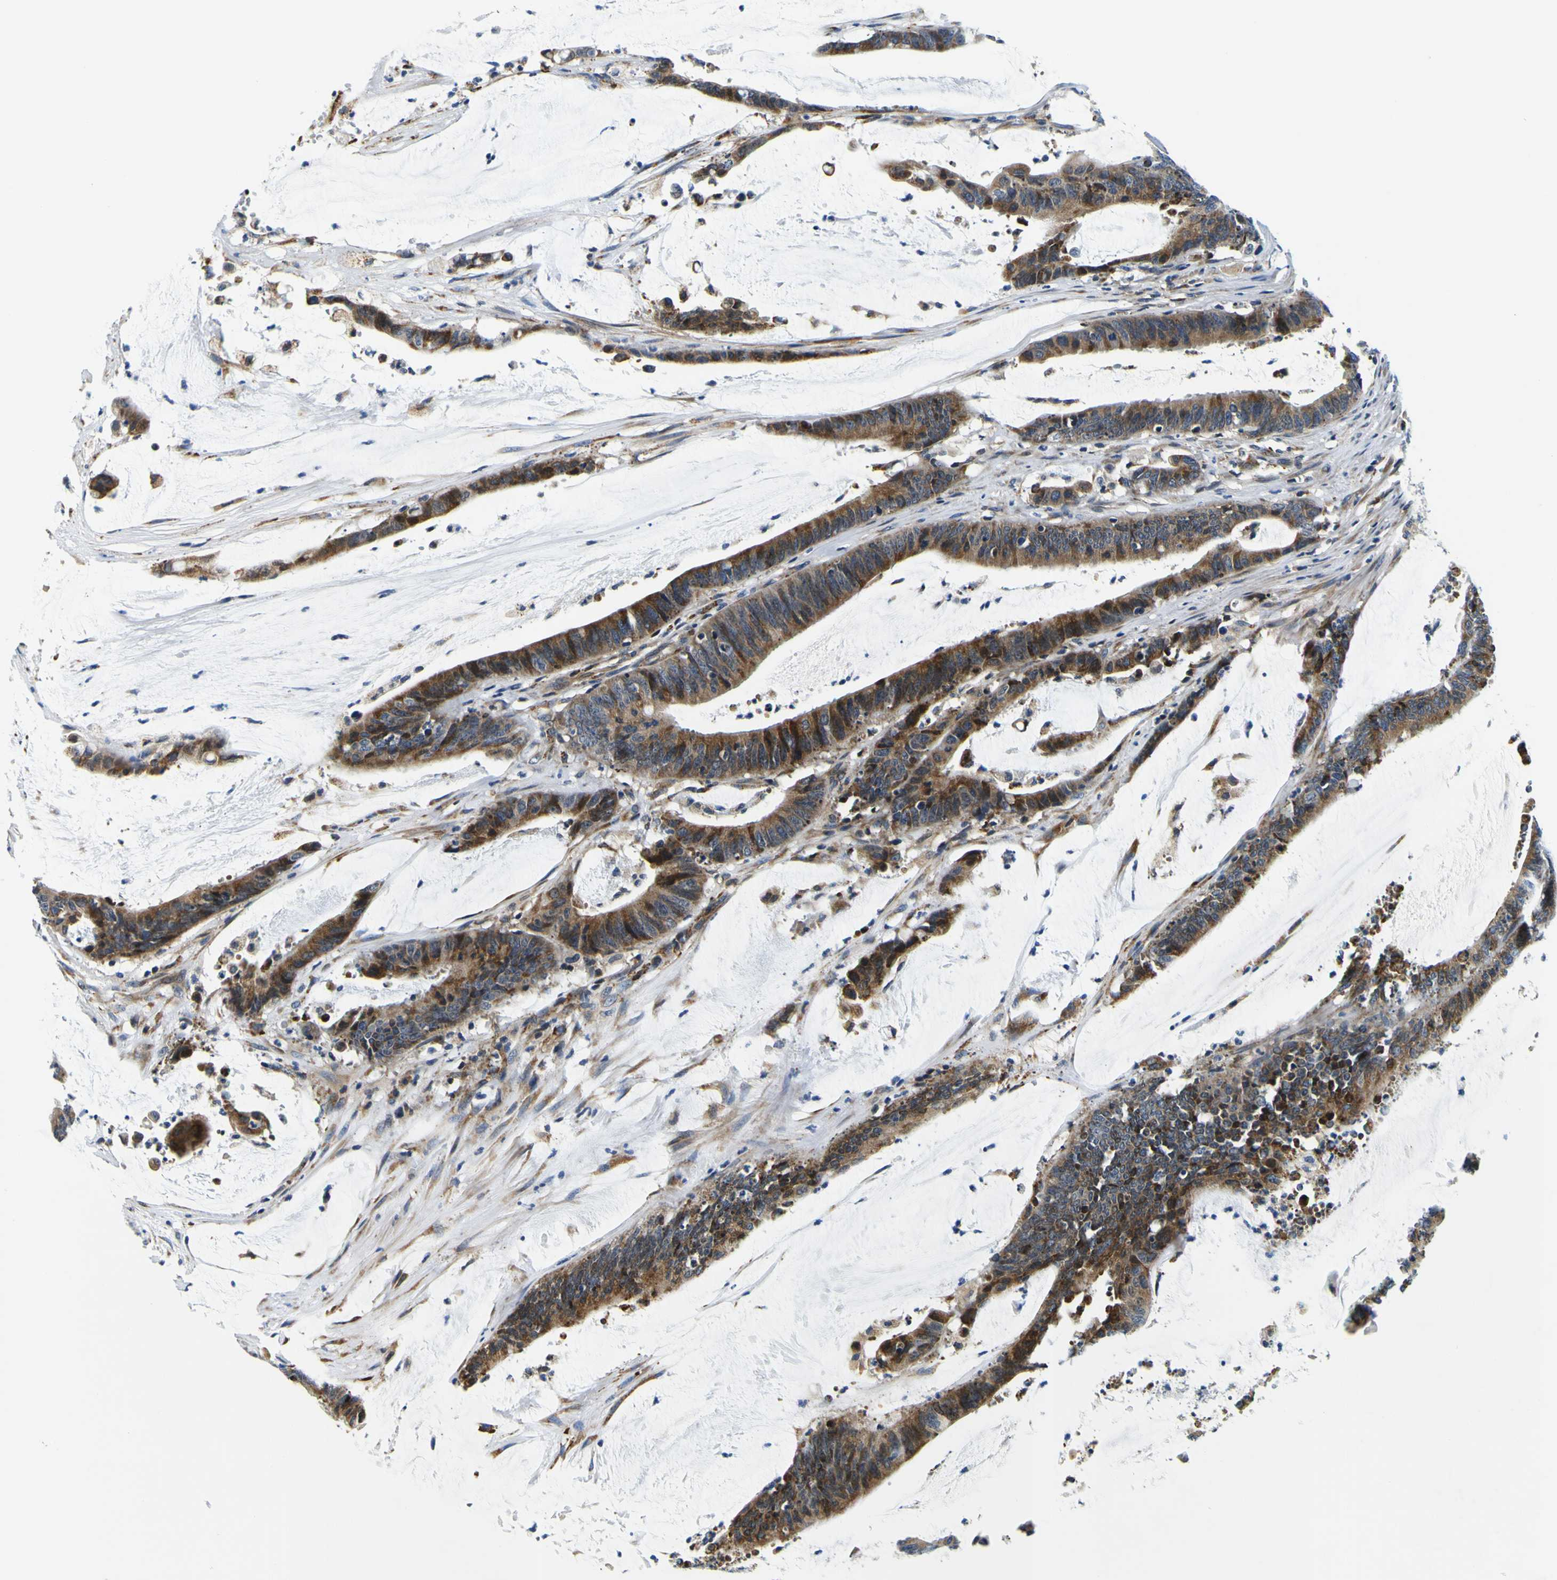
{"staining": {"intensity": "moderate", "quantity": ">75%", "location": "cytoplasmic/membranous"}, "tissue": "colorectal cancer", "cell_type": "Tumor cells", "image_type": "cancer", "snomed": [{"axis": "morphology", "description": "Adenocarcinoma, NOS"}, {"axis": "topography", "description": "Rectum"}], "caption": "Protein expression by immunohistochemistry (IHC) exhibits moderate cytoplasmic/membranous expression in approximately >75% of tumor cells in adenocarcinoma (colorectal). The protein of interest is shown in brown color, while the nuclei are stained blue.", "gene": "NLRP3", "patient": {"sex": "female", "age": 66}}